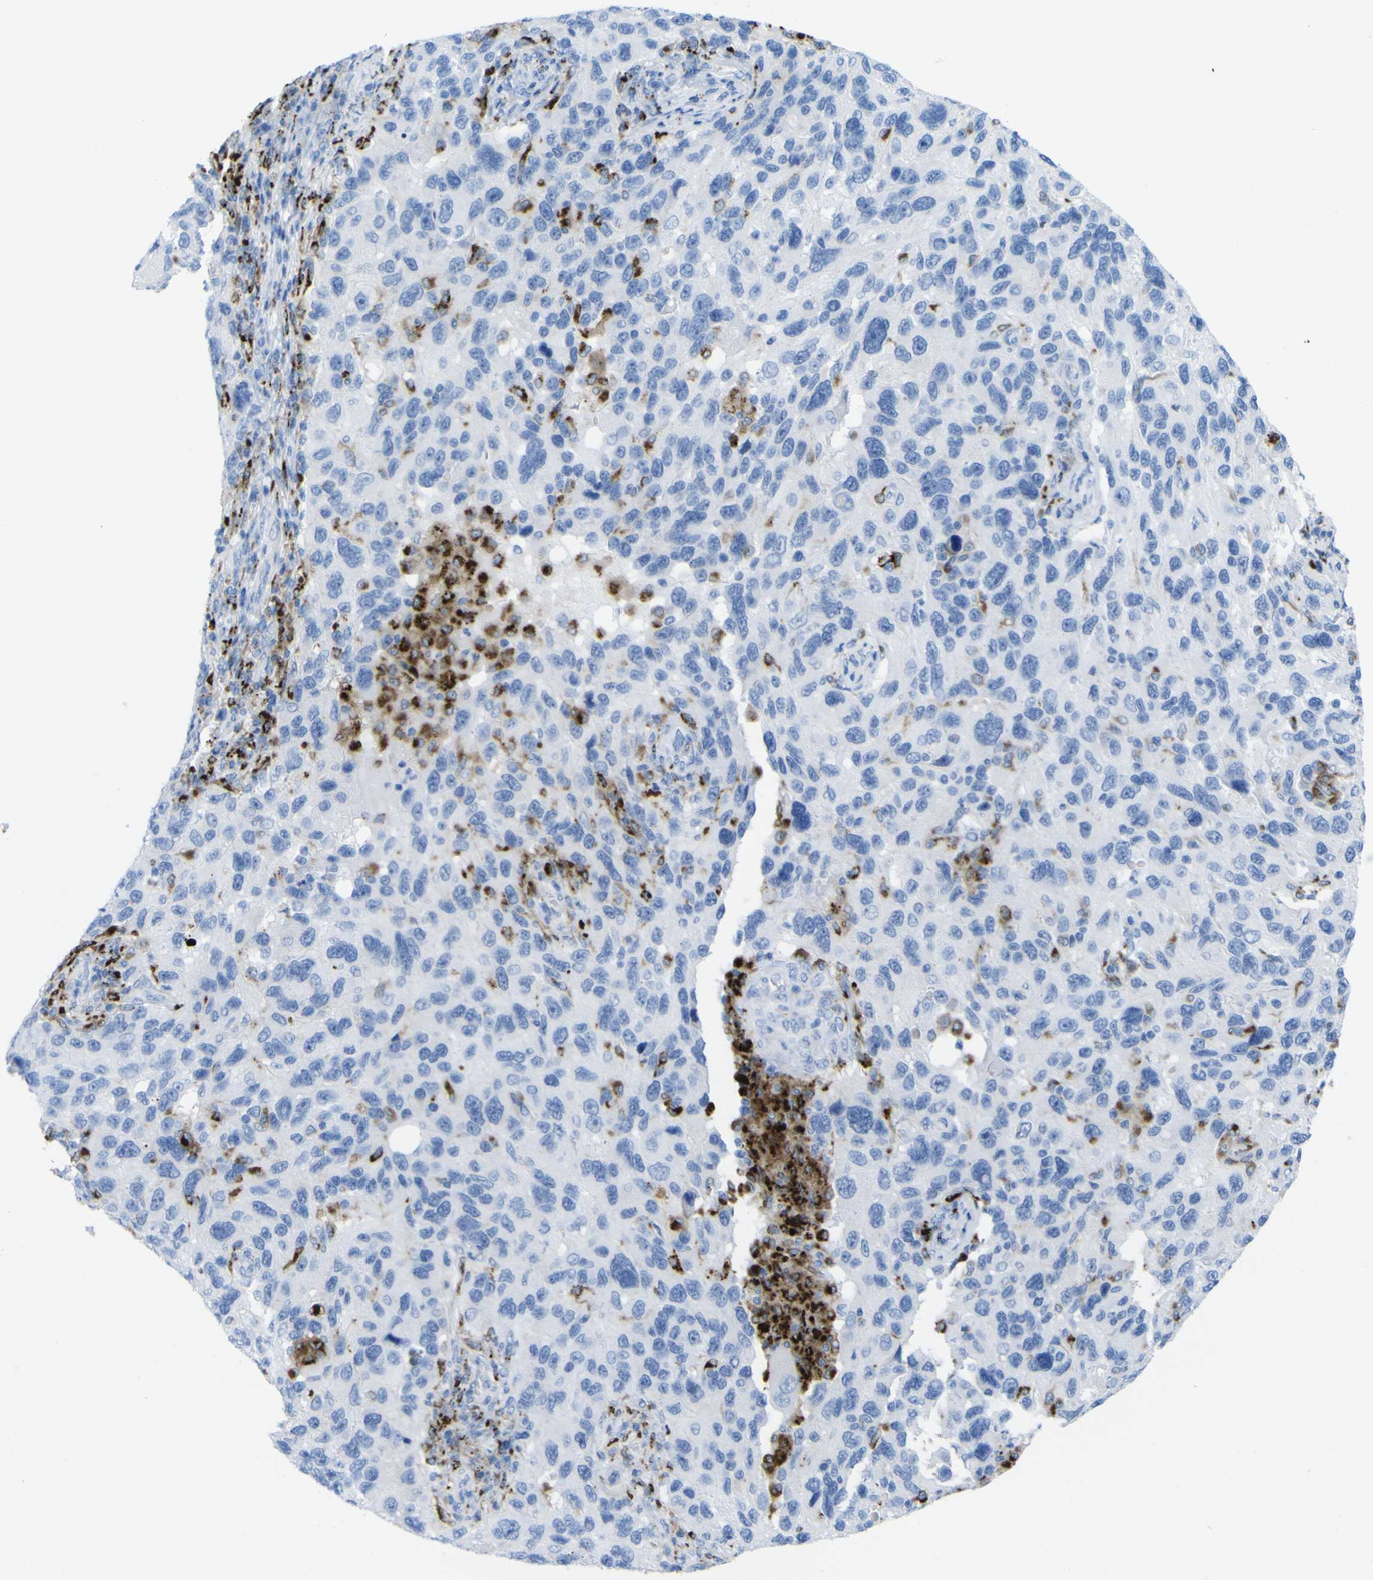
{"staining": {"intensity": "negative", "quantity": "none", "location": "none"}, "tissue": "melanoma", "cell_type": "Tumor cells", "image_type": "cancer", "snomed": [{"axis": "morphology", "description": "Malignant melanoma, NOS"}, {"axis": "topography", "description": "Skin"}], "caption": "Immunohistochemistry (IHC) of melanoma shows no positivity in tumor cells.", "gene": "PLD3", "patient": {"sex": "male", "age": 53}}